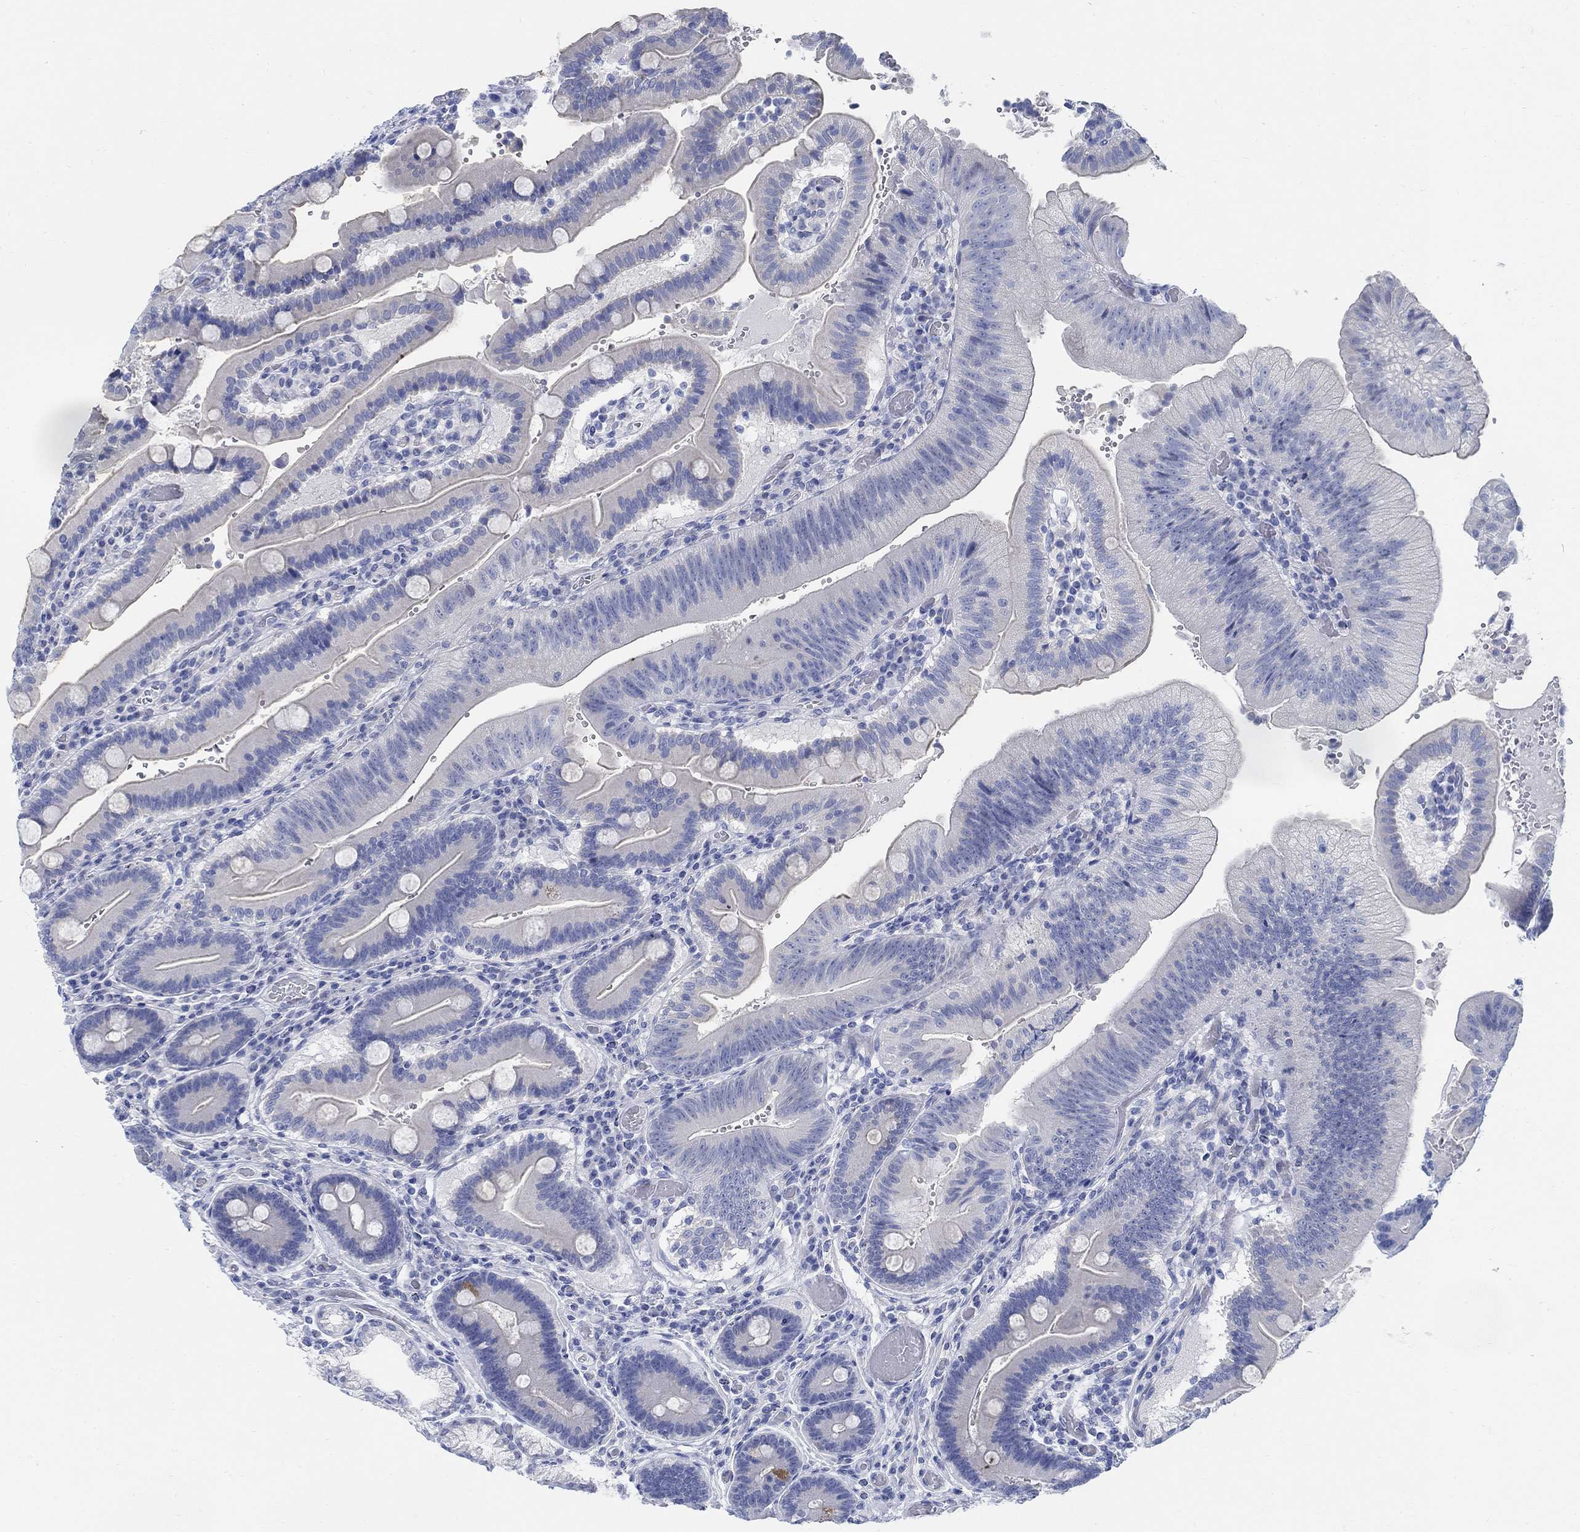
{"staining": {"intensity": "negative", "quantity": "none", "location": "none"}, "tissue": "duodenum", "cell_type": "Glandular cells", "image_type": "normal", "snomed": [{"axis": "morphology", "description": "Normal tissue, NOS"}, {"axis": "topography", "description": "Duodenum"}], "caption": "Glandular cells are negative for protein expression in unremarkable human duodenum.", "gene": "RBM20", "patient": {"sex": "female", "age": 62}}